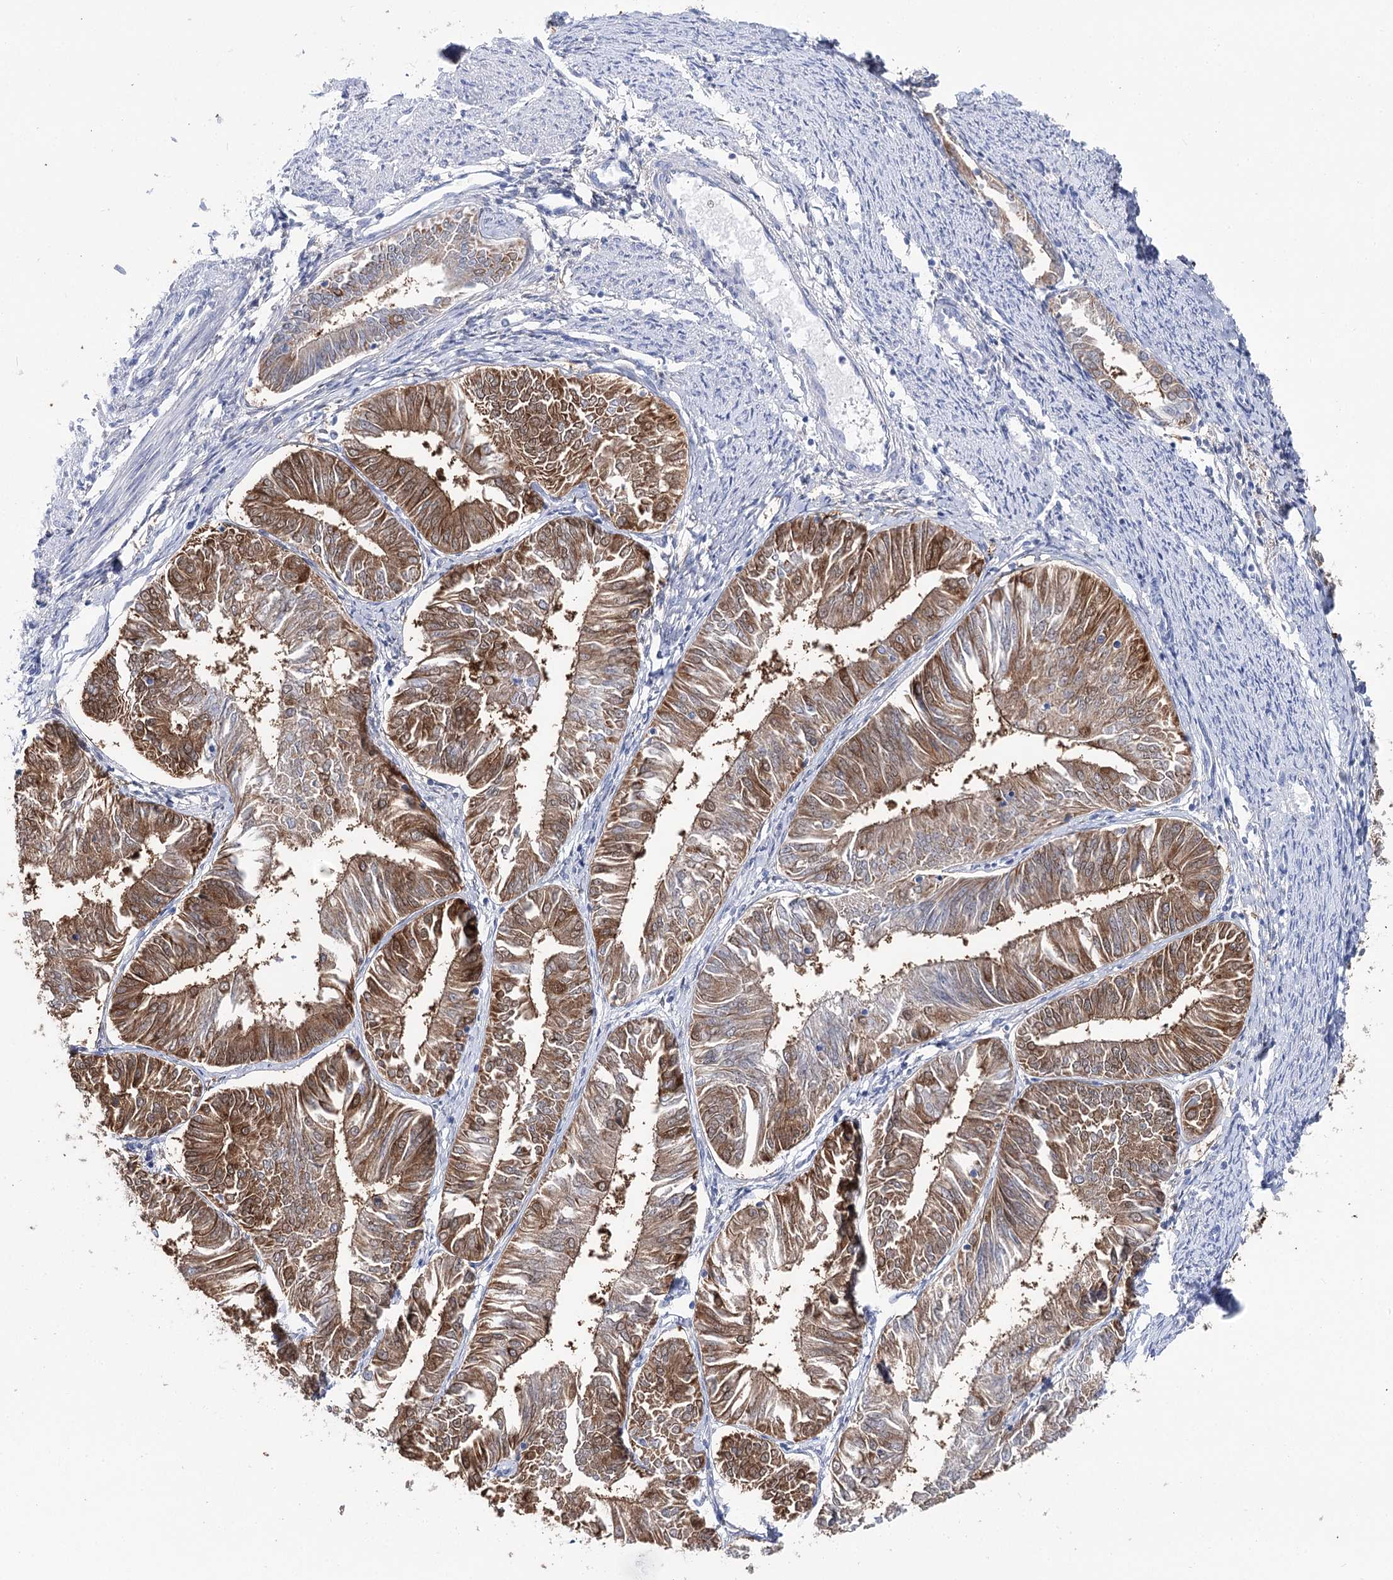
{"staining": {"intensity": "moderate", "quantity": ">75%", "location": "cytoplasmic/membranous"}, "tissue": "endometrial cancer", "cell_type": "Tumor cells", "image_type": "cancer", "snomed": [{"axis": "morphology", "description": "Adenocarcinoma, NOS"}, {"axis": "topography", "description": "Endometrium"}], "caption": "Immunohistochemical staining of endometrial adenocarcinoma shows moderate cytoplasmic/membranous protein expression in about >75% of tumor cells. The protein is stained brown, and the nuclei are stained in blue (DAB (3,3'-diaminobenzidine) IHC with brightfield microscopy, high magnification).", "gene": "UGDH", "patient": {"sex": "female", "age": 58}}